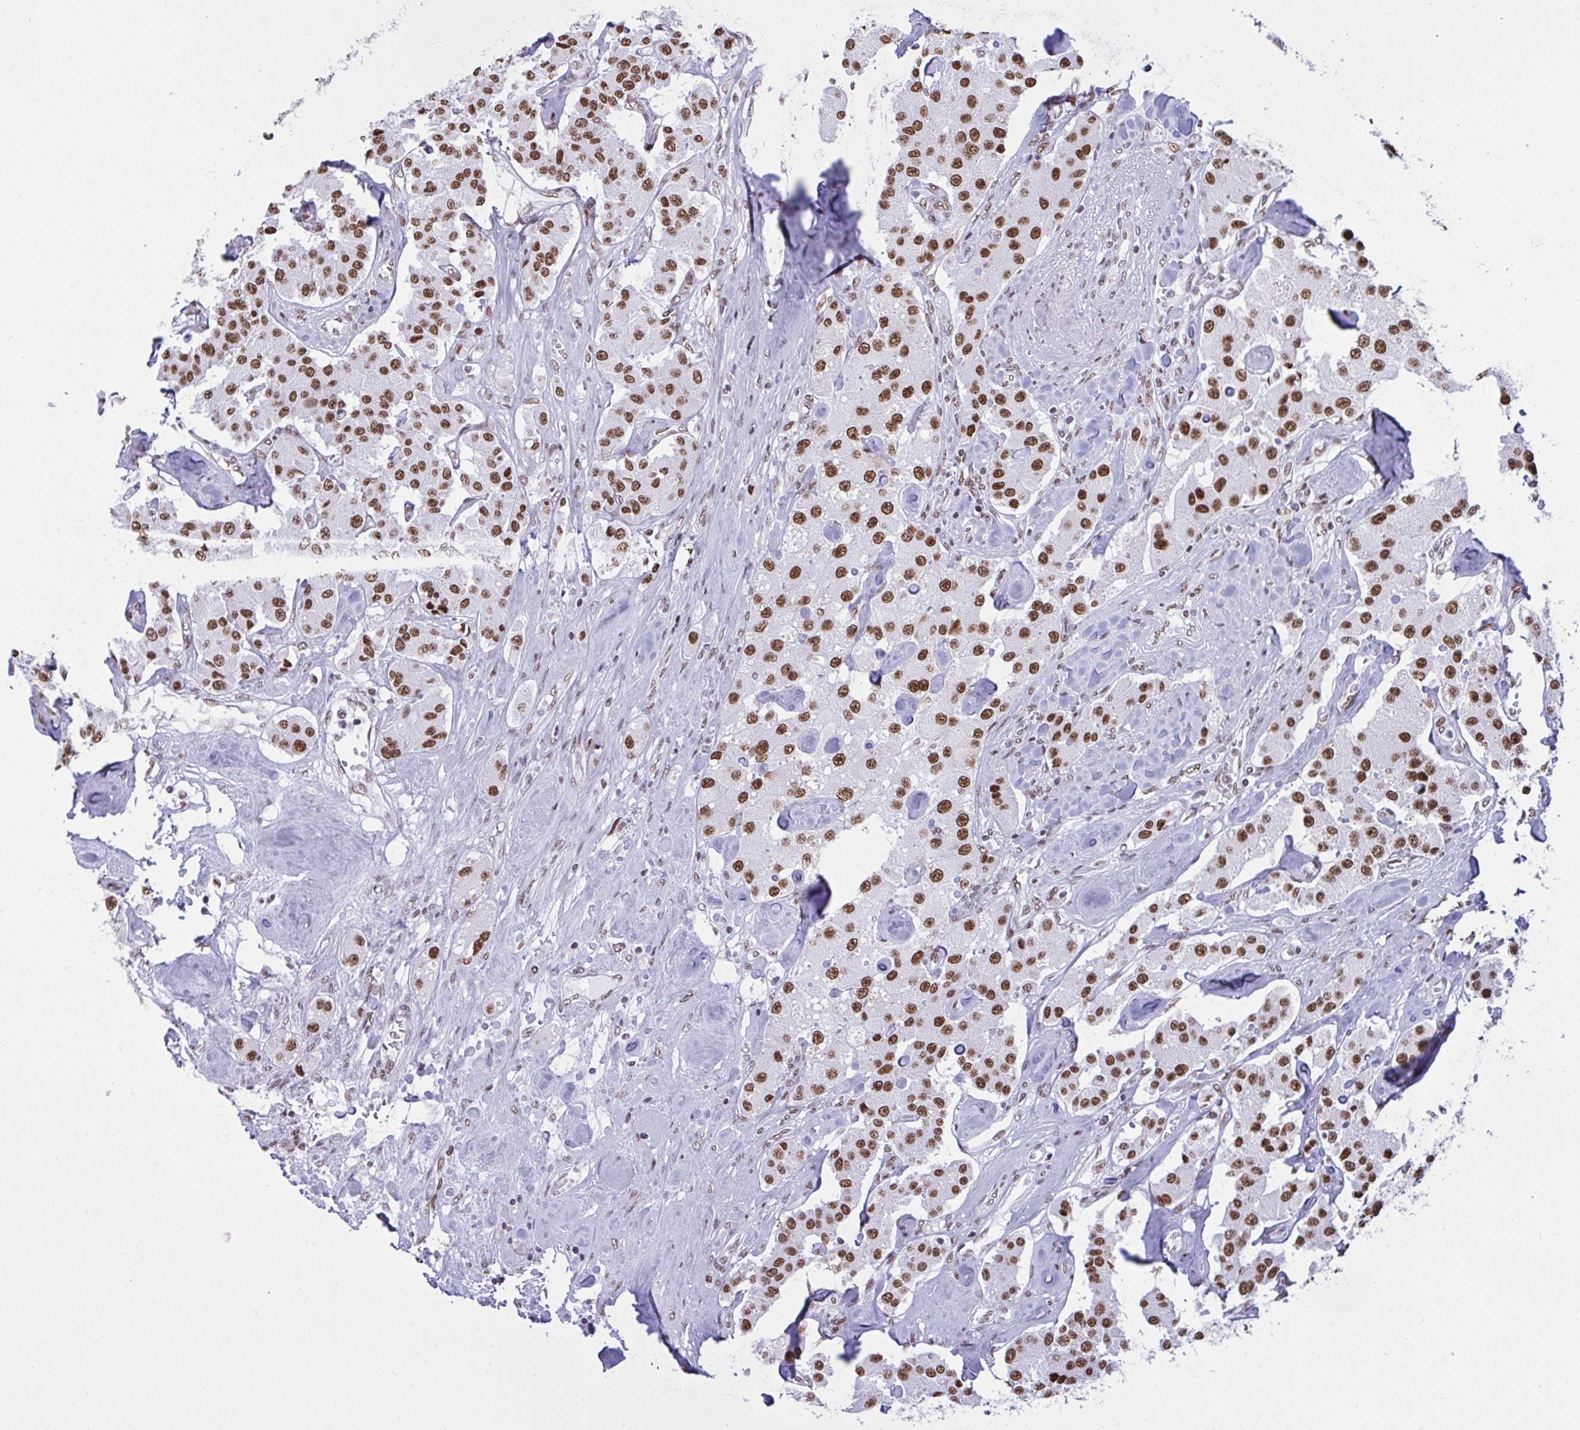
{"staining": {"intensity": "strong", "quantity": ">75%", "location": "nuclear"}, "tissue": "carcinoid", "cell_type": "Tumor cells", "image_type": "cancer", "snomed": [{"axis": "morphology", "description": "Carcinoid, malignant, NOS"}, {"axis": "topography", "description": "Pancreas"}], "caption": "Immunohistochemical staining of carcinoid displays high levels of strong nuclear positivity in approximately >75% of tumor cells.", "gene": "DDX52", "patient": {"sex": "male", "age": 41}}